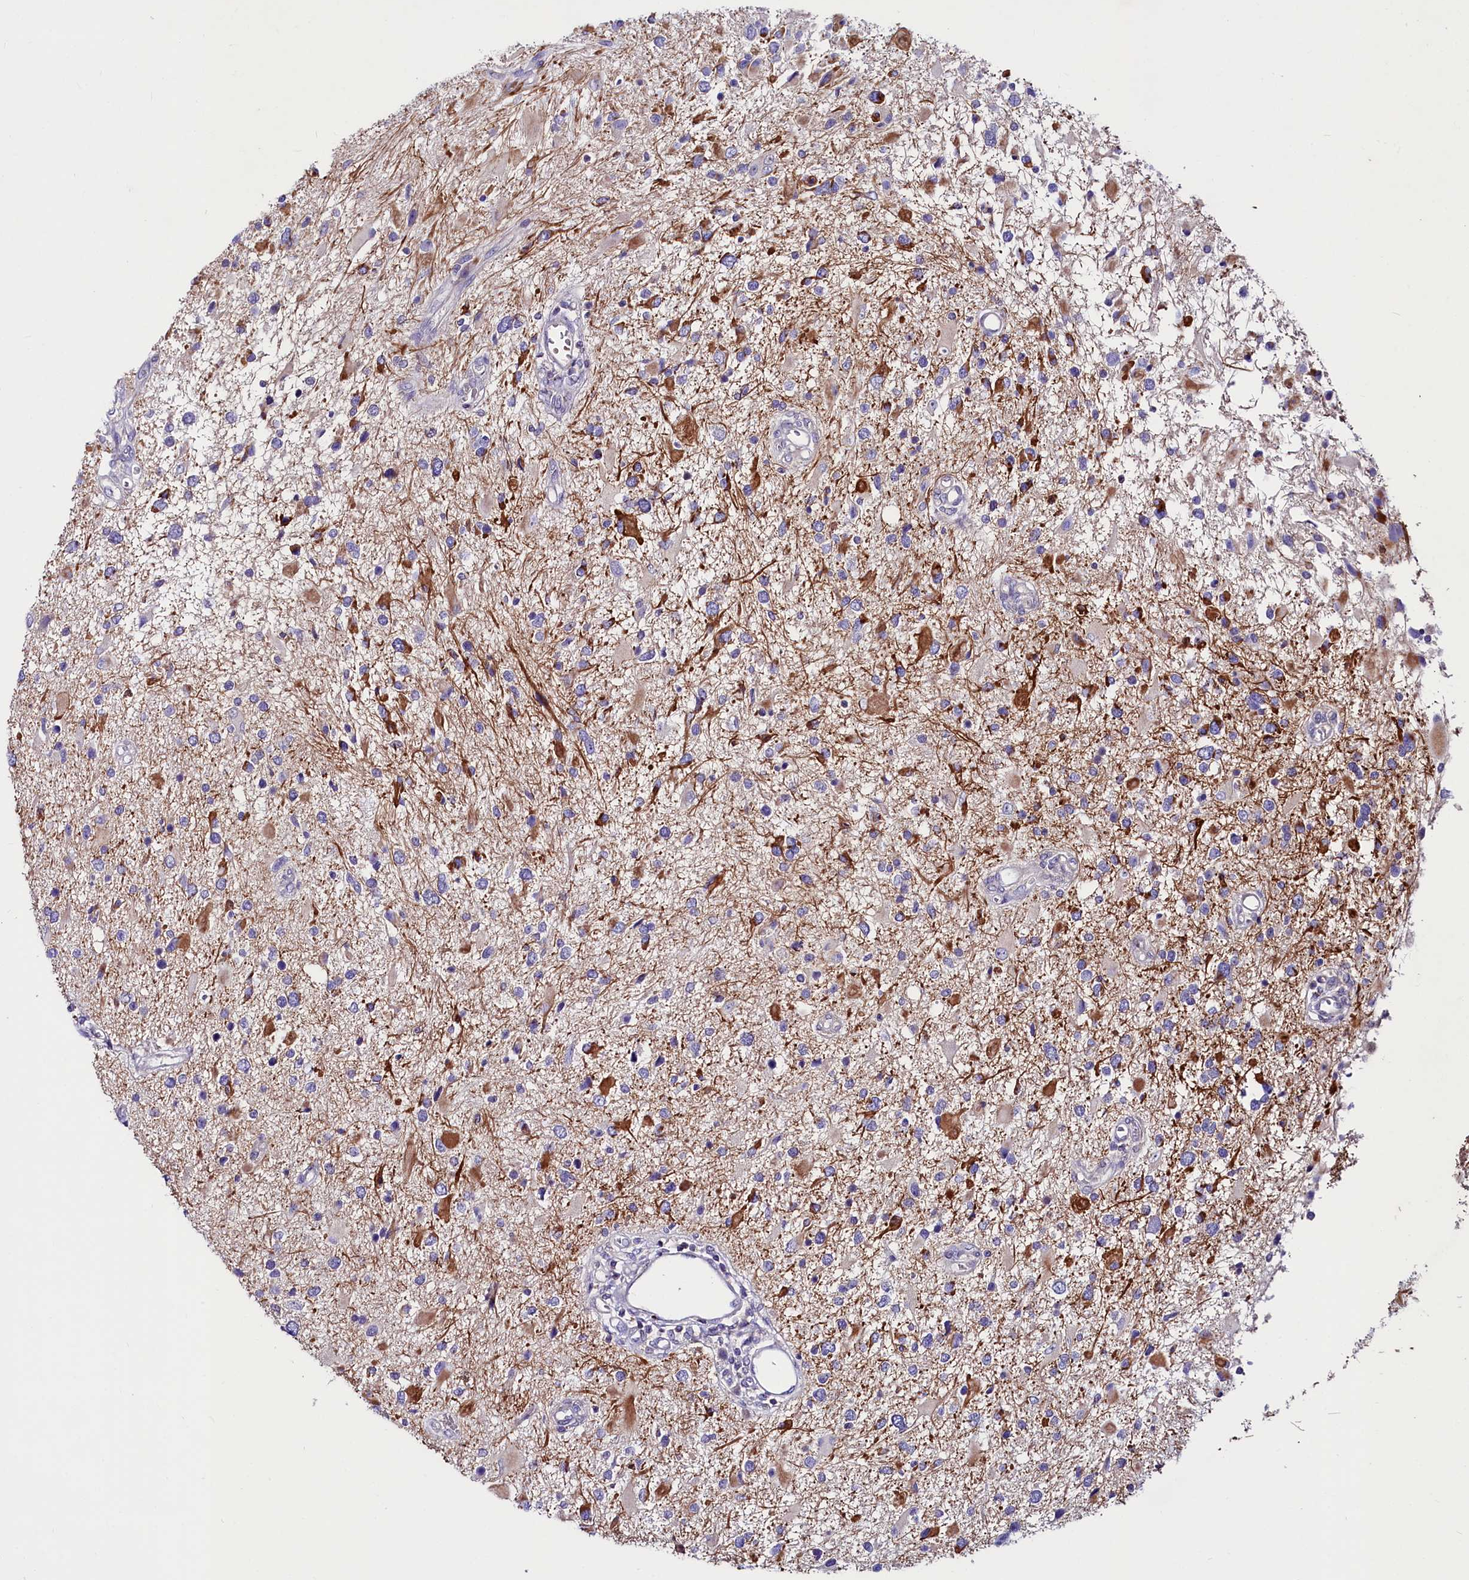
{"staining": {"intensity": "negative", "quantity": "none", "location": "none"}, "tissue": "glioma", "cell_type": "Tumor cells", "image_type": "cancer", "snomed": [{"axis": "morphology", "description": "Glioma, malignant, High grade"}, {"axis": "topography", "description": "Brain"}], "caption": "Tumor cells show no significant protein expression in glioma. Nuclei are stained in blue.", "gene": "ABHD5", "patient": {"sex": "male", "age": 53}}